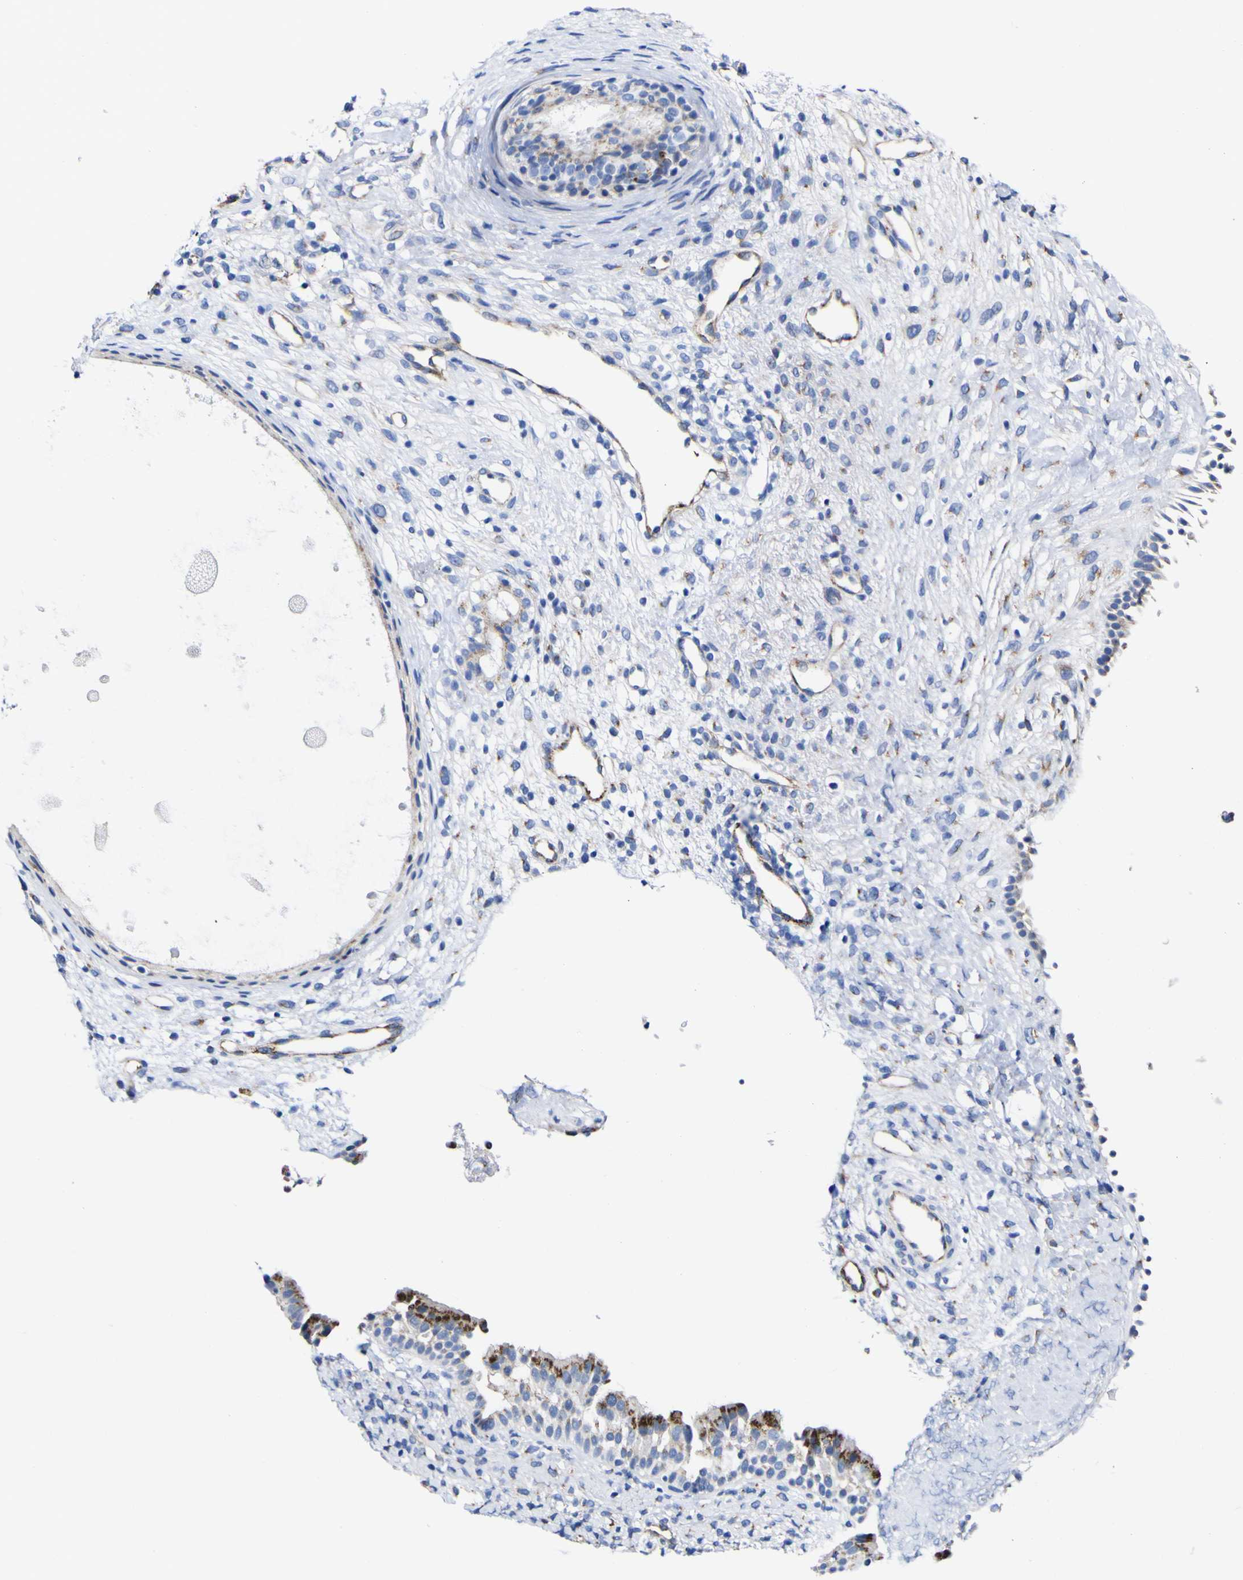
{"staining": {"intensity": "strong", "quantity": "25%-75%", "location": "cytoplasmic/membranous"}, "tissue": "nasopharynx", "cell_type": "Respiratory epithelial cells", "image_type": "normal", "snomed": [{"axis": "morphology", "description": "Normal tissue, NOS"}, {"axis": "topography", "description": "Nasopharynx"}], "caption": "The image reveals a brown stain indicating the presence of a protein in the cytoplasmic/membranous of respiratory epithelial cells in nasopharynx. The staining was performed using DAB (3,3'-diaminobenzidine) to visualize the protein expression in brown, while the nuclei were stained in blue with hematoxylin (Magnification: 20x).", "gene": "GOLM1", "patient": {"sex": "male", "age": 22}}